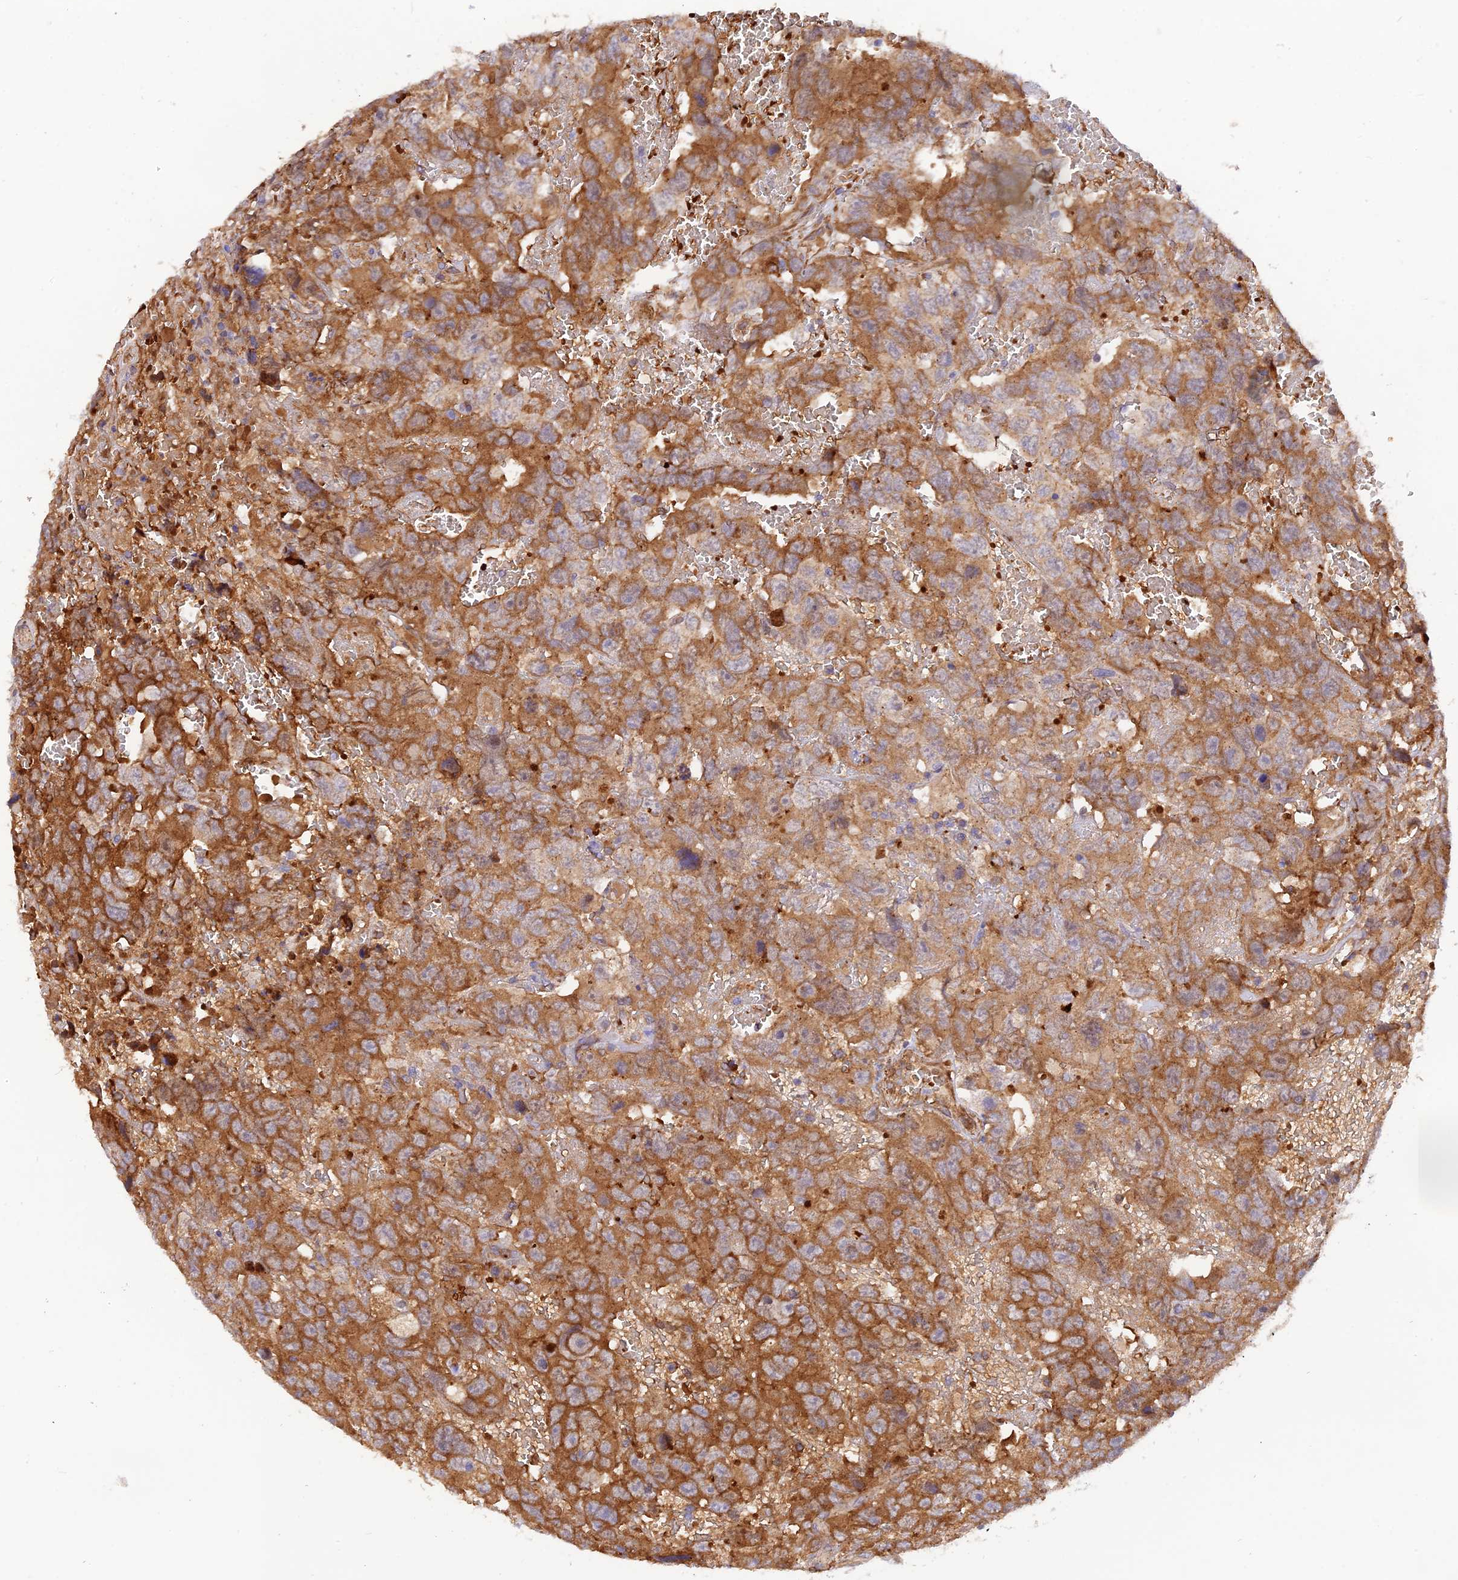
{"staining": {"intensity": "strong", "quantity": "25%-75%", "location": "cytoplasmic/membranous"}, "tissue": "testis cancer", "cell_type": "Tumor cells", "image_type": "cancer", "snomed": [{"axis": "morphology", "description": "Carcinoma, Embryonal, NOS"}, {"axis": "topography", "description": "Testis"}], "caption": "Approximately 25%-75% of tumor cells in human testis embryonal carcinoma reveal strong cytoplasmic/membranous protein positivity as visualized by brown immunohistochemical staining.", "gene": "WDFY4", "patient": {"sex": "male", "age": 45}}